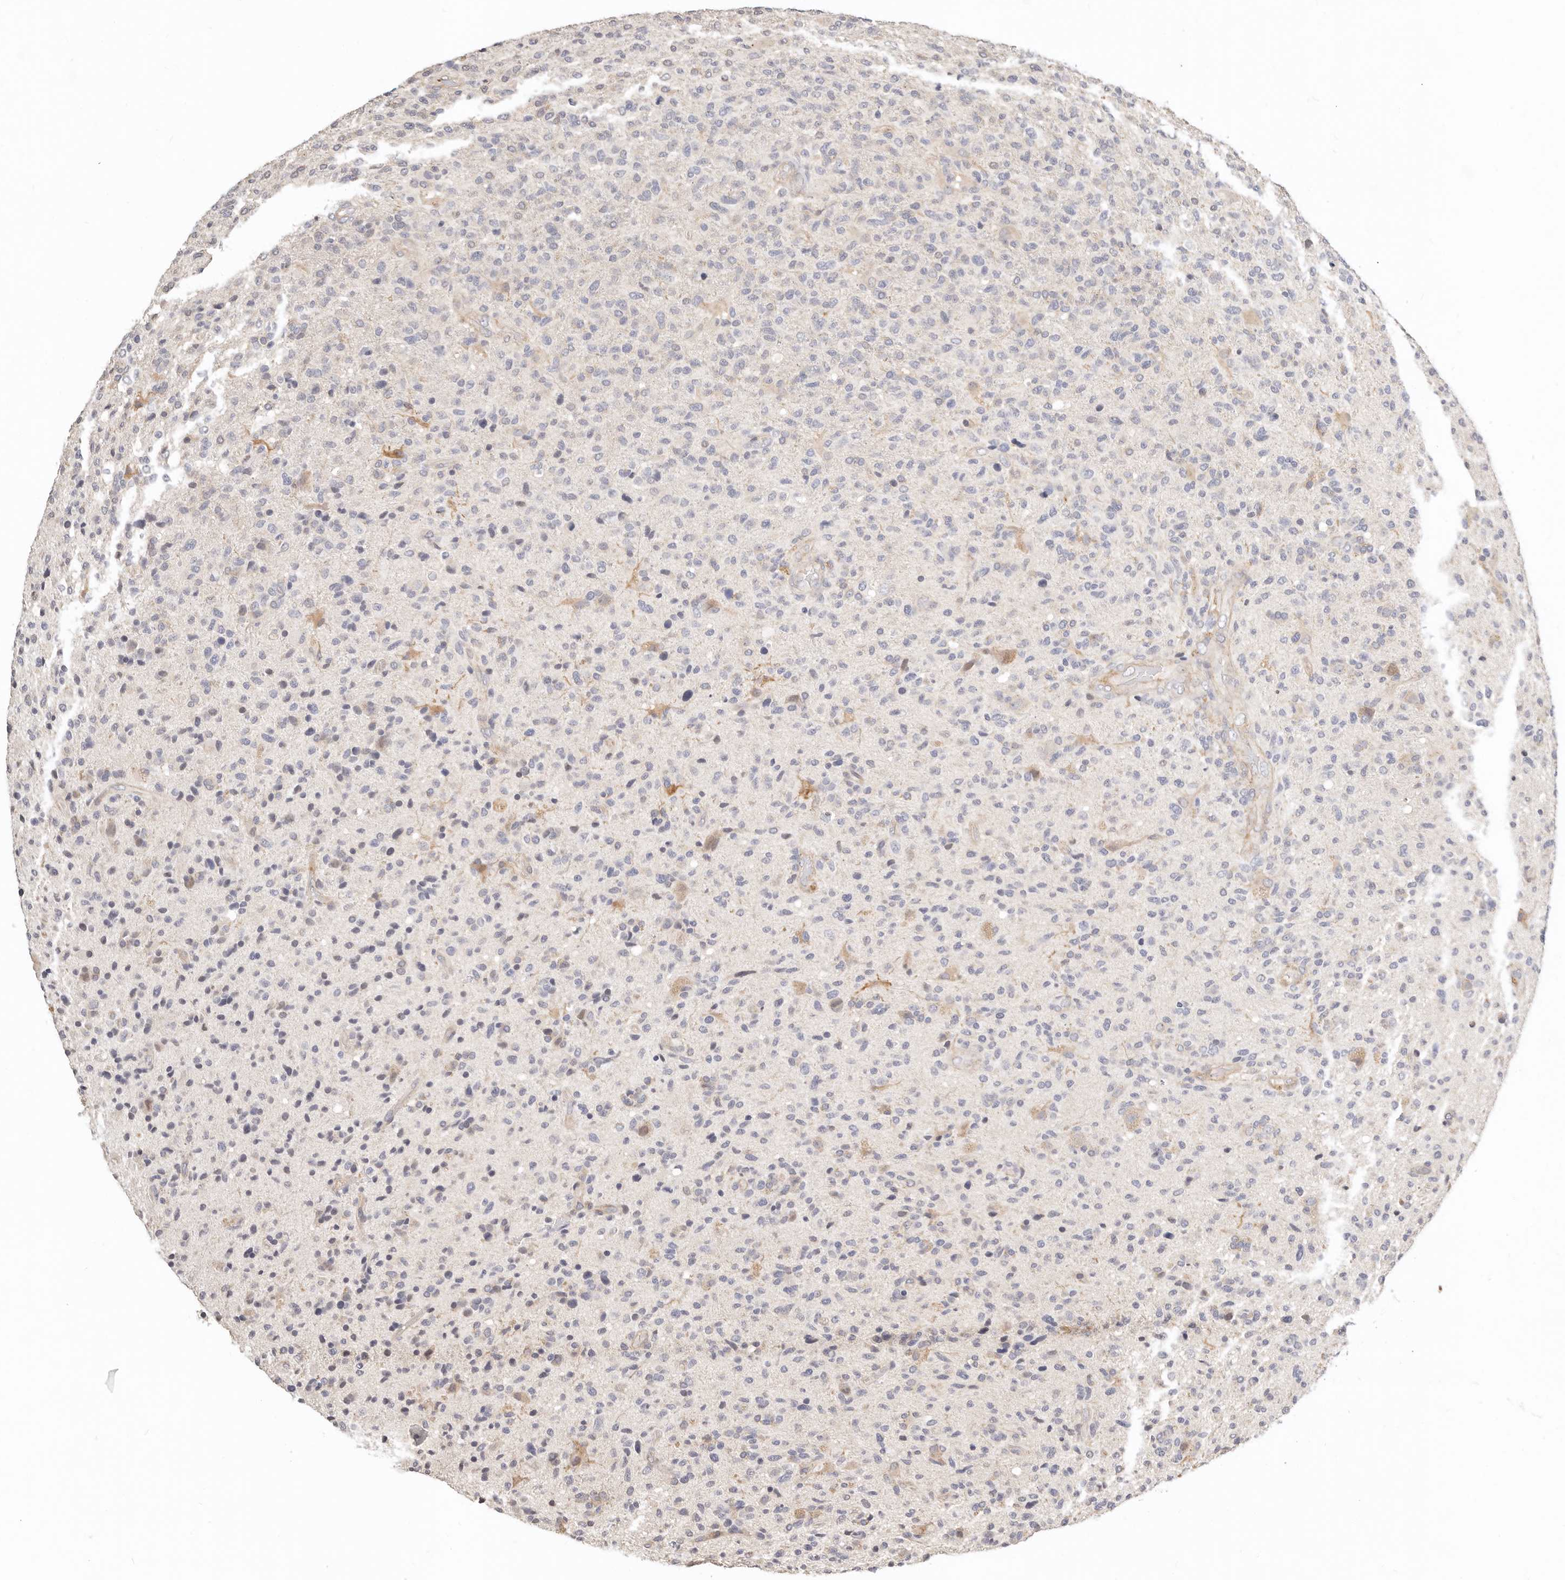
{"staining": {"intensity": "negative", "quantity": "none", "location": "none"}, "tissue": "glioma", "cell_type": "Tumor cells", "image_type": "cancer", "snomed": [{"axis": "morphology", "description": "Glioma, malignant, High grade"}, {"axis": "topography", "description": "Brain"}], "caption": "IHC photomicrograph of human high-grade glioma (malignant) stained for a protein (brown), which shows no positivity in tumor cells.", "gene": "ZRANB1", "patient": {"sex": "male", "age": 72}}